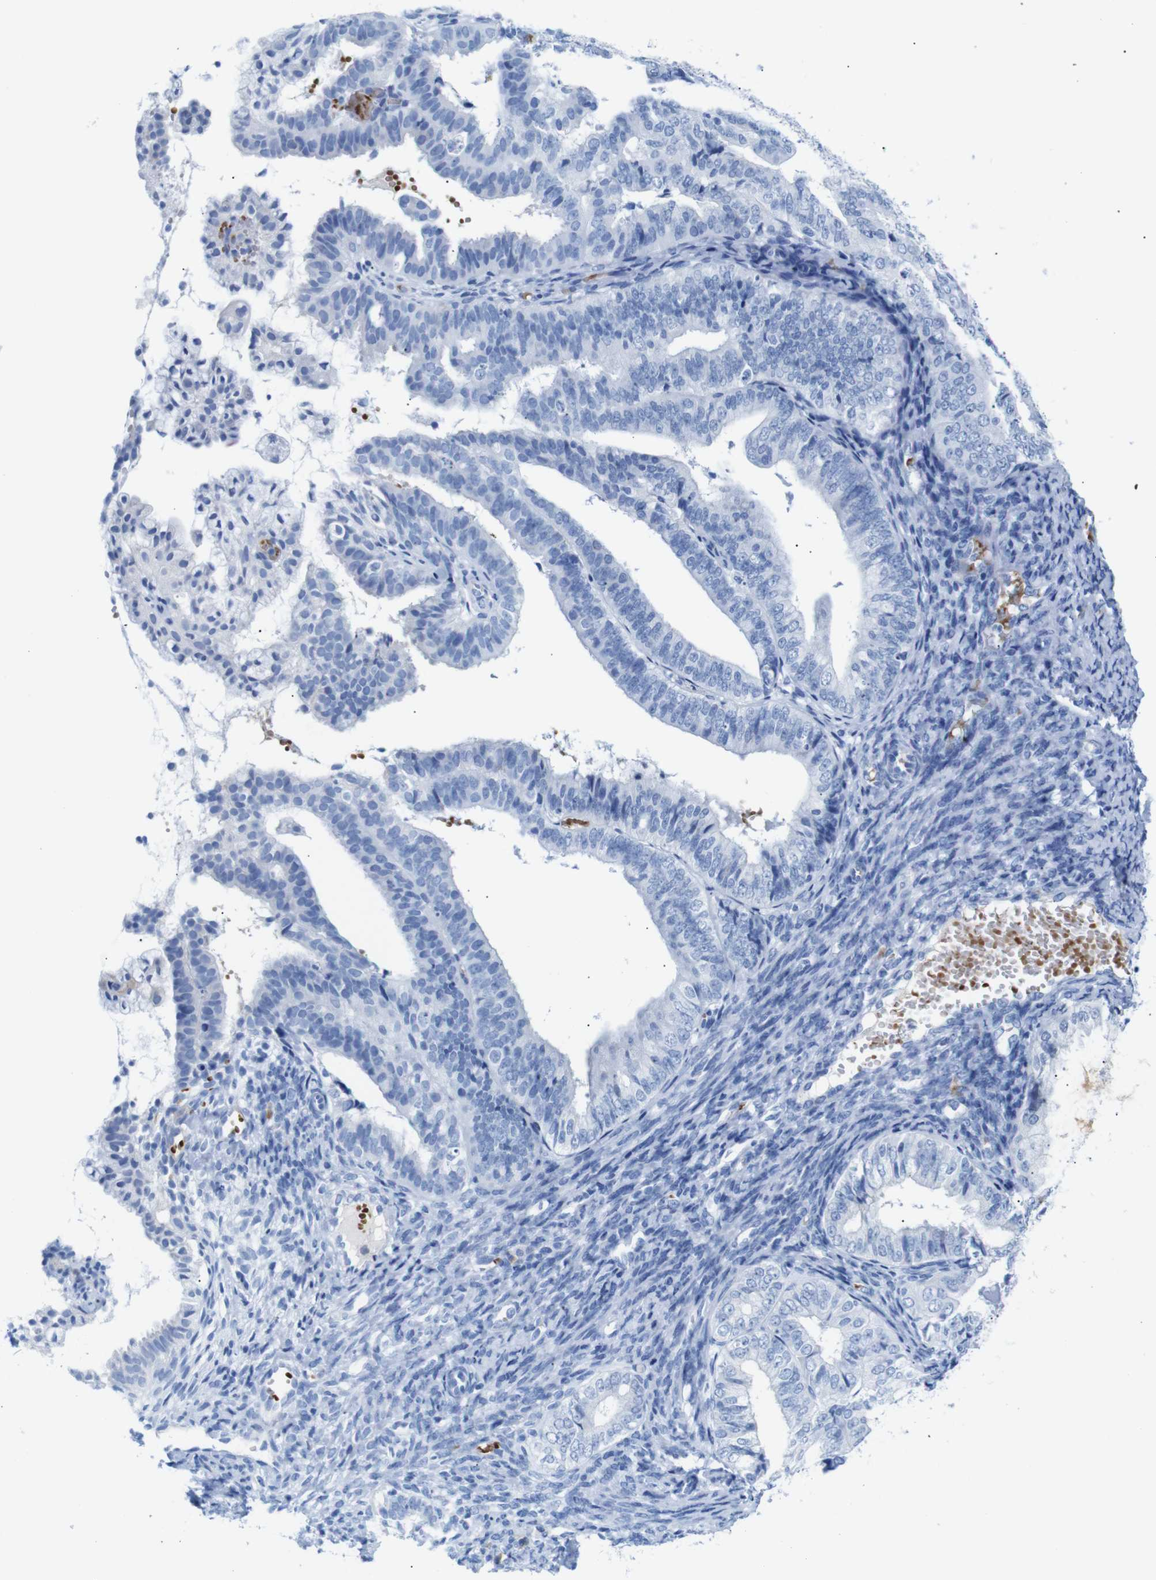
{"staining": {"intensity": "negative", "quantity": "none", "location": "none"}, "tissue": "endometrial cancer", "cell_type": "Tumor cells", "image_type": "cancer", "snomed": [{"axis": "morphology", "description": "Adenocarcinoma, NOS"}, {"axis": "topography", "description": "Endometrium"}], "caption": "IHC image of endometrial adenocarcinoma stained for a protein (brown), which demonstrates no expression in tumor cells. (Stains: DAB immunohistochemistry (IHC) with hematoxylin counter stain, Microscopy: brightfield microscopy at high magnification).", "gene": "ERVMER34-1", "patient": {"sex": "female", "age": 63}}